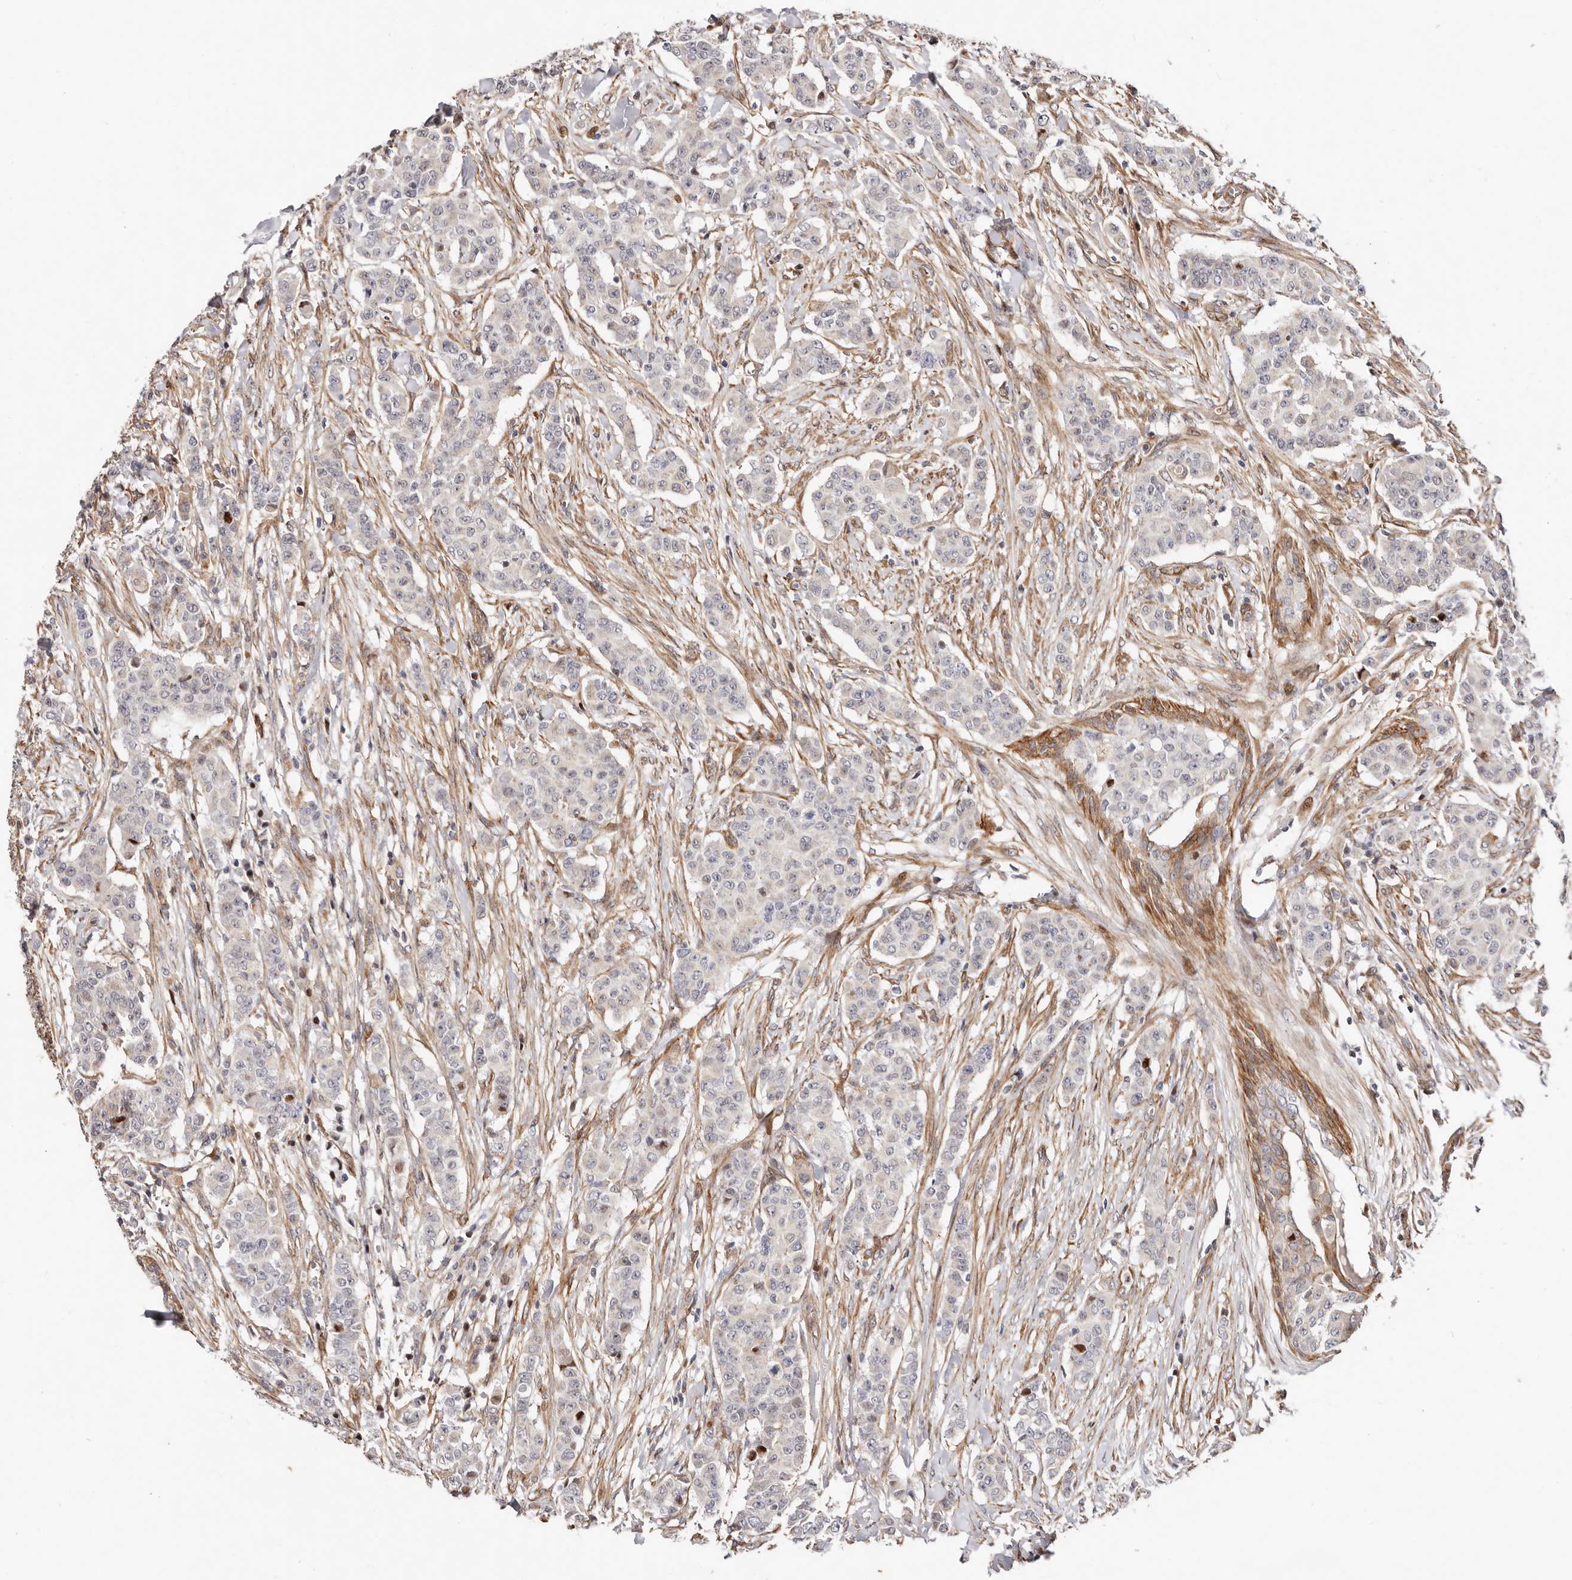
{"staining": {"intensity": "moderate", "quantity": "<25%", "location": "cytoplasmic/membranous,nuclear"}, "tissue": "breast cancer", "cell_type": "Tumor cells", "image_type": "cancer", "snomed": [{"axis": "morphology", "description": "Duct carcinoma"}, {"axis": "topography", "description": "Breast"}], "caption": "IHC micrograph of neoplastic tissue: breast intraductal carcinoma stained using immunohistochemistry (IHC) shows low levels of moderate protein expression localized specifically in the cytoplasmic/membranous and nuclear of tumor cells, appearing as a cytoplasmic/membranous and nuclear brown color.", "gene": "EPHX3", "patient": {"sex": "female", "age": 40}}